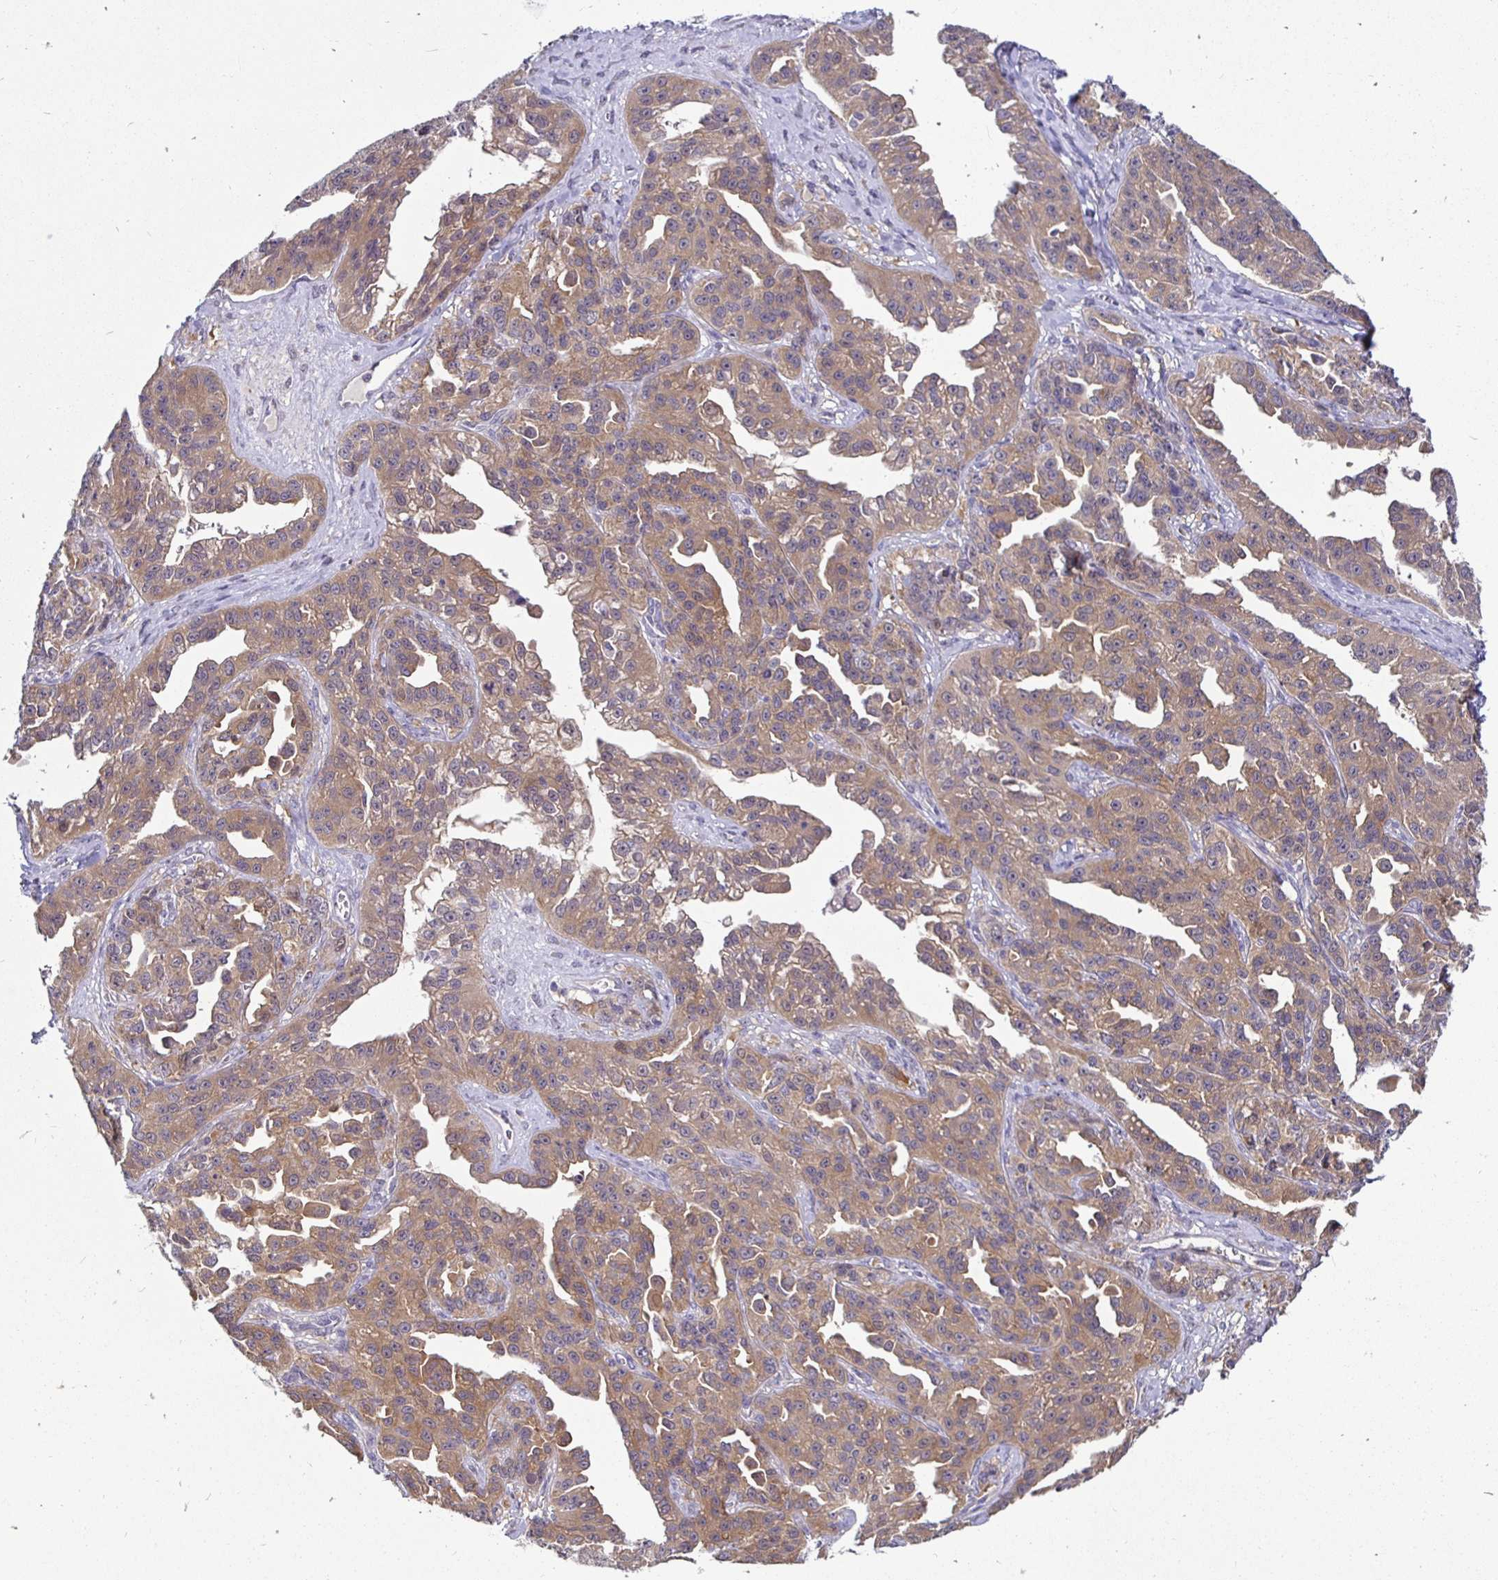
{"staining": {"intensity": "moderate", "quantity": ">75%", "location": "cytoplasmic/membranous"}, "tissue": "ovarian cancer", "cell_type": "Tumor cells", "image_type": "cancer", "snomed": [{"axis": "morphology", "description": "Cystadenocarcinoma, serous, NOS"}, {"axis": "topography", "description": "Ovary"}], "caption": "Ovarian cancer stained with a protein marker shows moderate staining in tumor cells.", "gene": "KIF21A", "patient": {"sex": "female", "age": 75}}